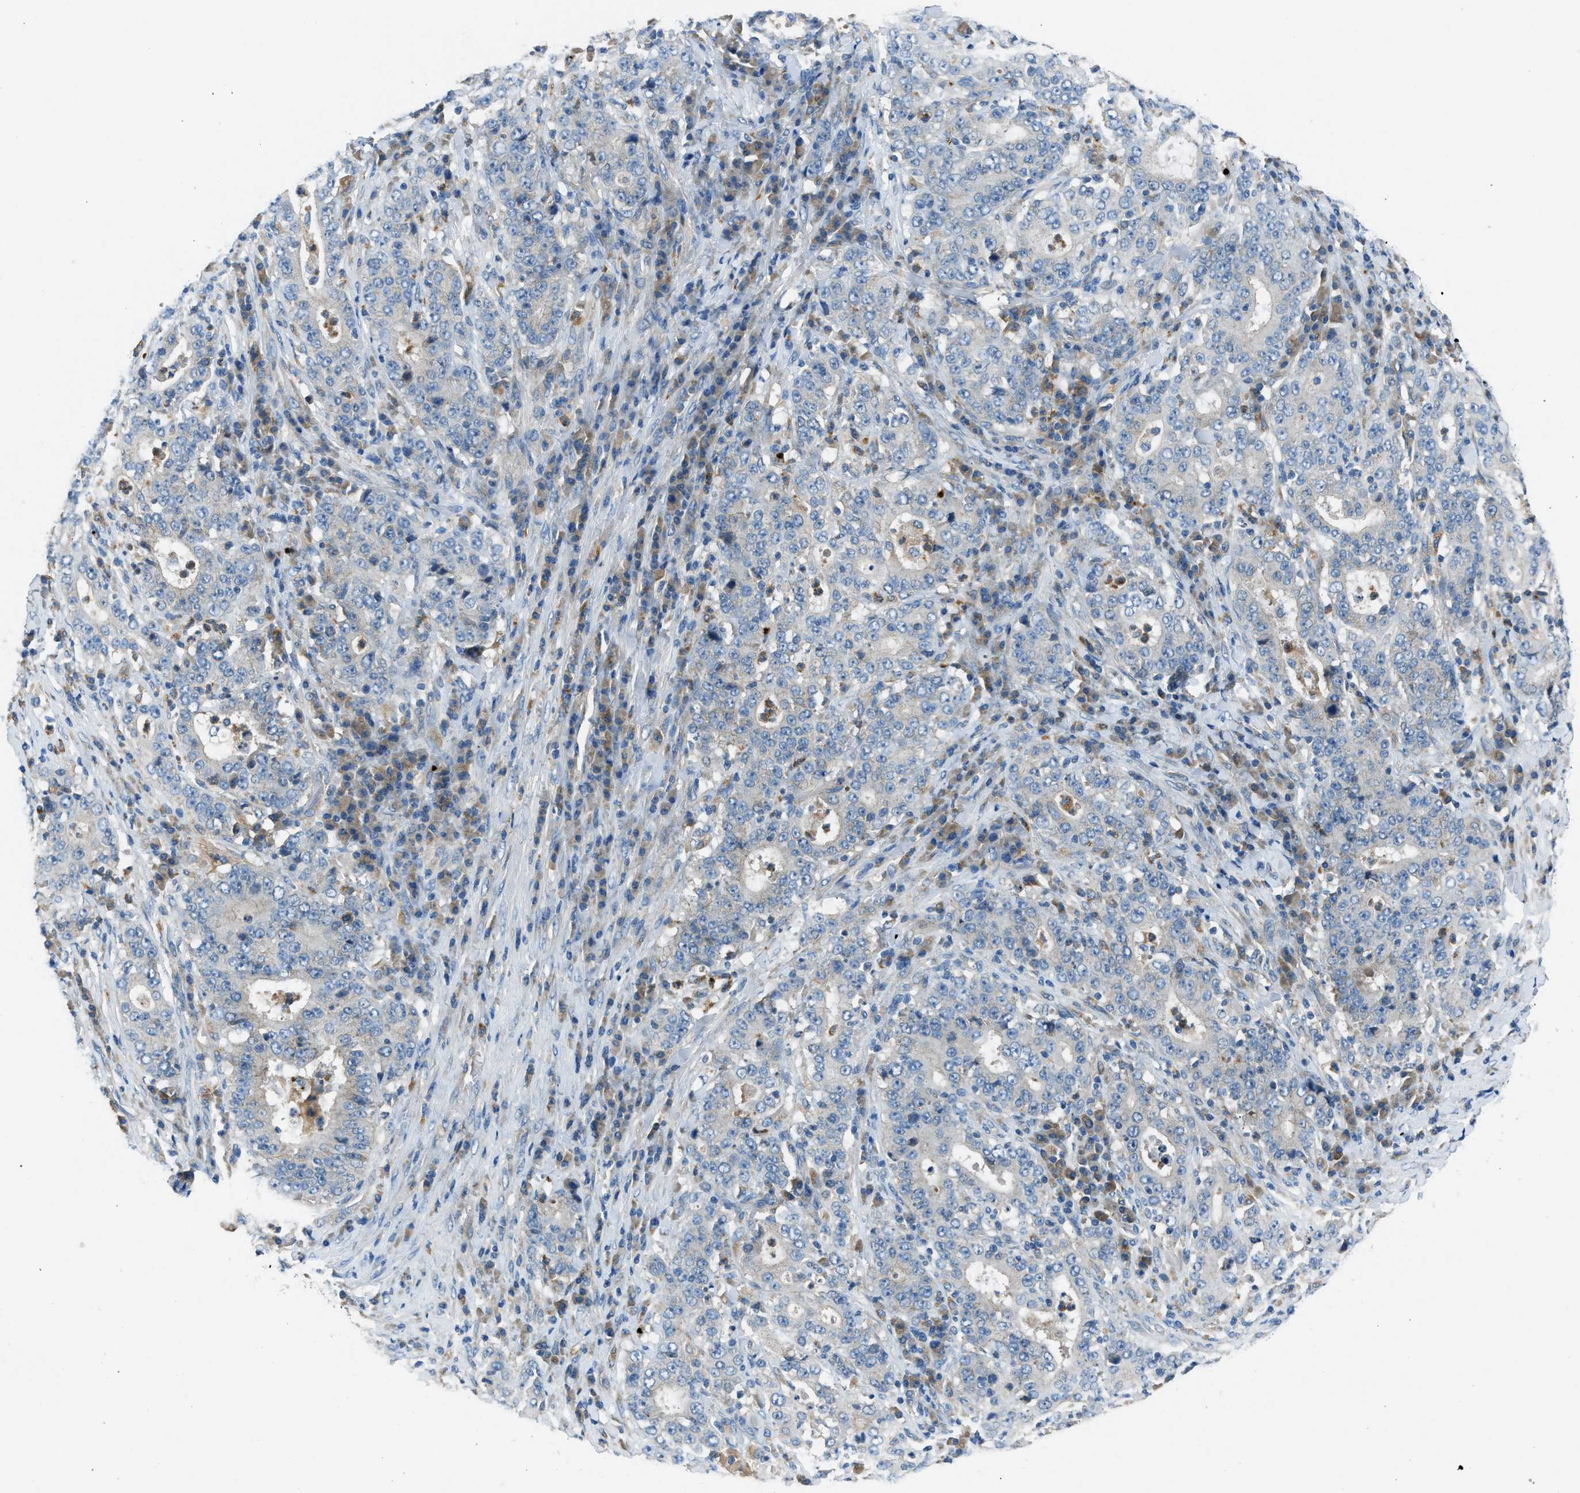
{"staining": {"intensity": "negative", "quantity": "none", "location": "none"}, "tissue": "stomach cancer", "cell_type": "Tumor cells", "image_type": "cancer", "snomed": [{"axis": "morphology", "description": "Normal tissue, NOS"}, {"axis": "morphology", "description": "Adenocarcinoma, NOS"}, {"axis": "topography", "description": "Stomach, upper"}, {"axis": "topography", "description": "Stomach"}], "caption": "DAB immunohistochemical staining of human stomach cancer (adenocarcinoma) demonstrates no significant expression in tumor cells. (Brightfield microscopy of DAB immunohistochemistry at high magnification).", "gene": "BMP1", "patient": {"sex": "male", "age": 59}}